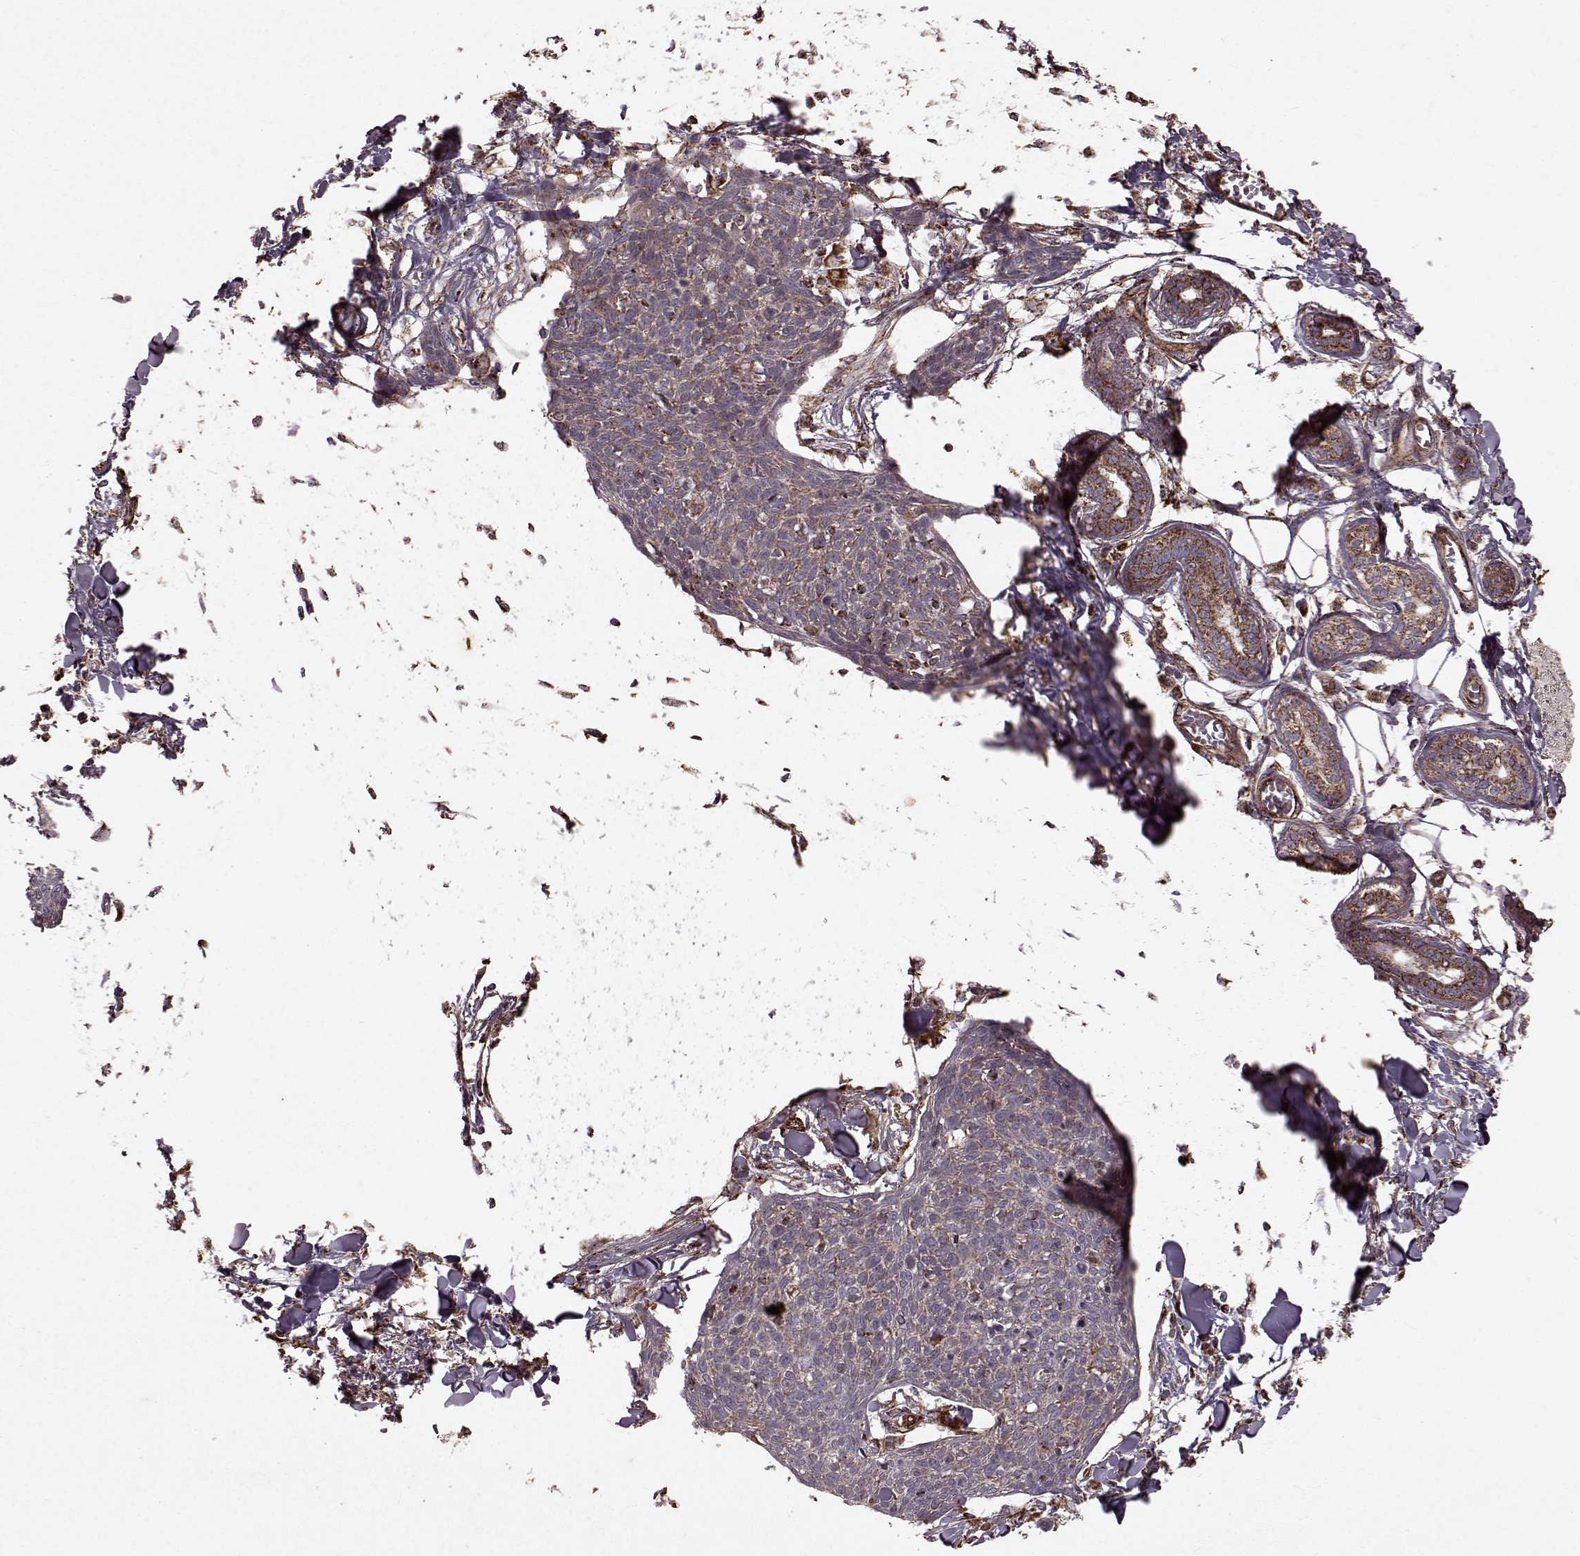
{"staining": {"intensity": "weak", "quantity": ">75%", "location": "cytoplasmic/membranous"}, "tissue": "skin cancer", "cell_type": "Tumor cells", "image_type": "cancer", "snomed": [{"axis": "morphology", "description": "Squamous cell carcinoma, NOS"}, {"axis": "topography", "description": "Skin"}, {"axis": "topography", "description": "Vulva"}], "caption": "Weak cytoplasmic/membranous expression for a protein is appreciated in approximately >75% of tumor cells of squamous cell carcinoma (skin) using immunohistochemistry (IHC).", "gene": "FXN", "patient": {"sex": "female", "age": 75}}